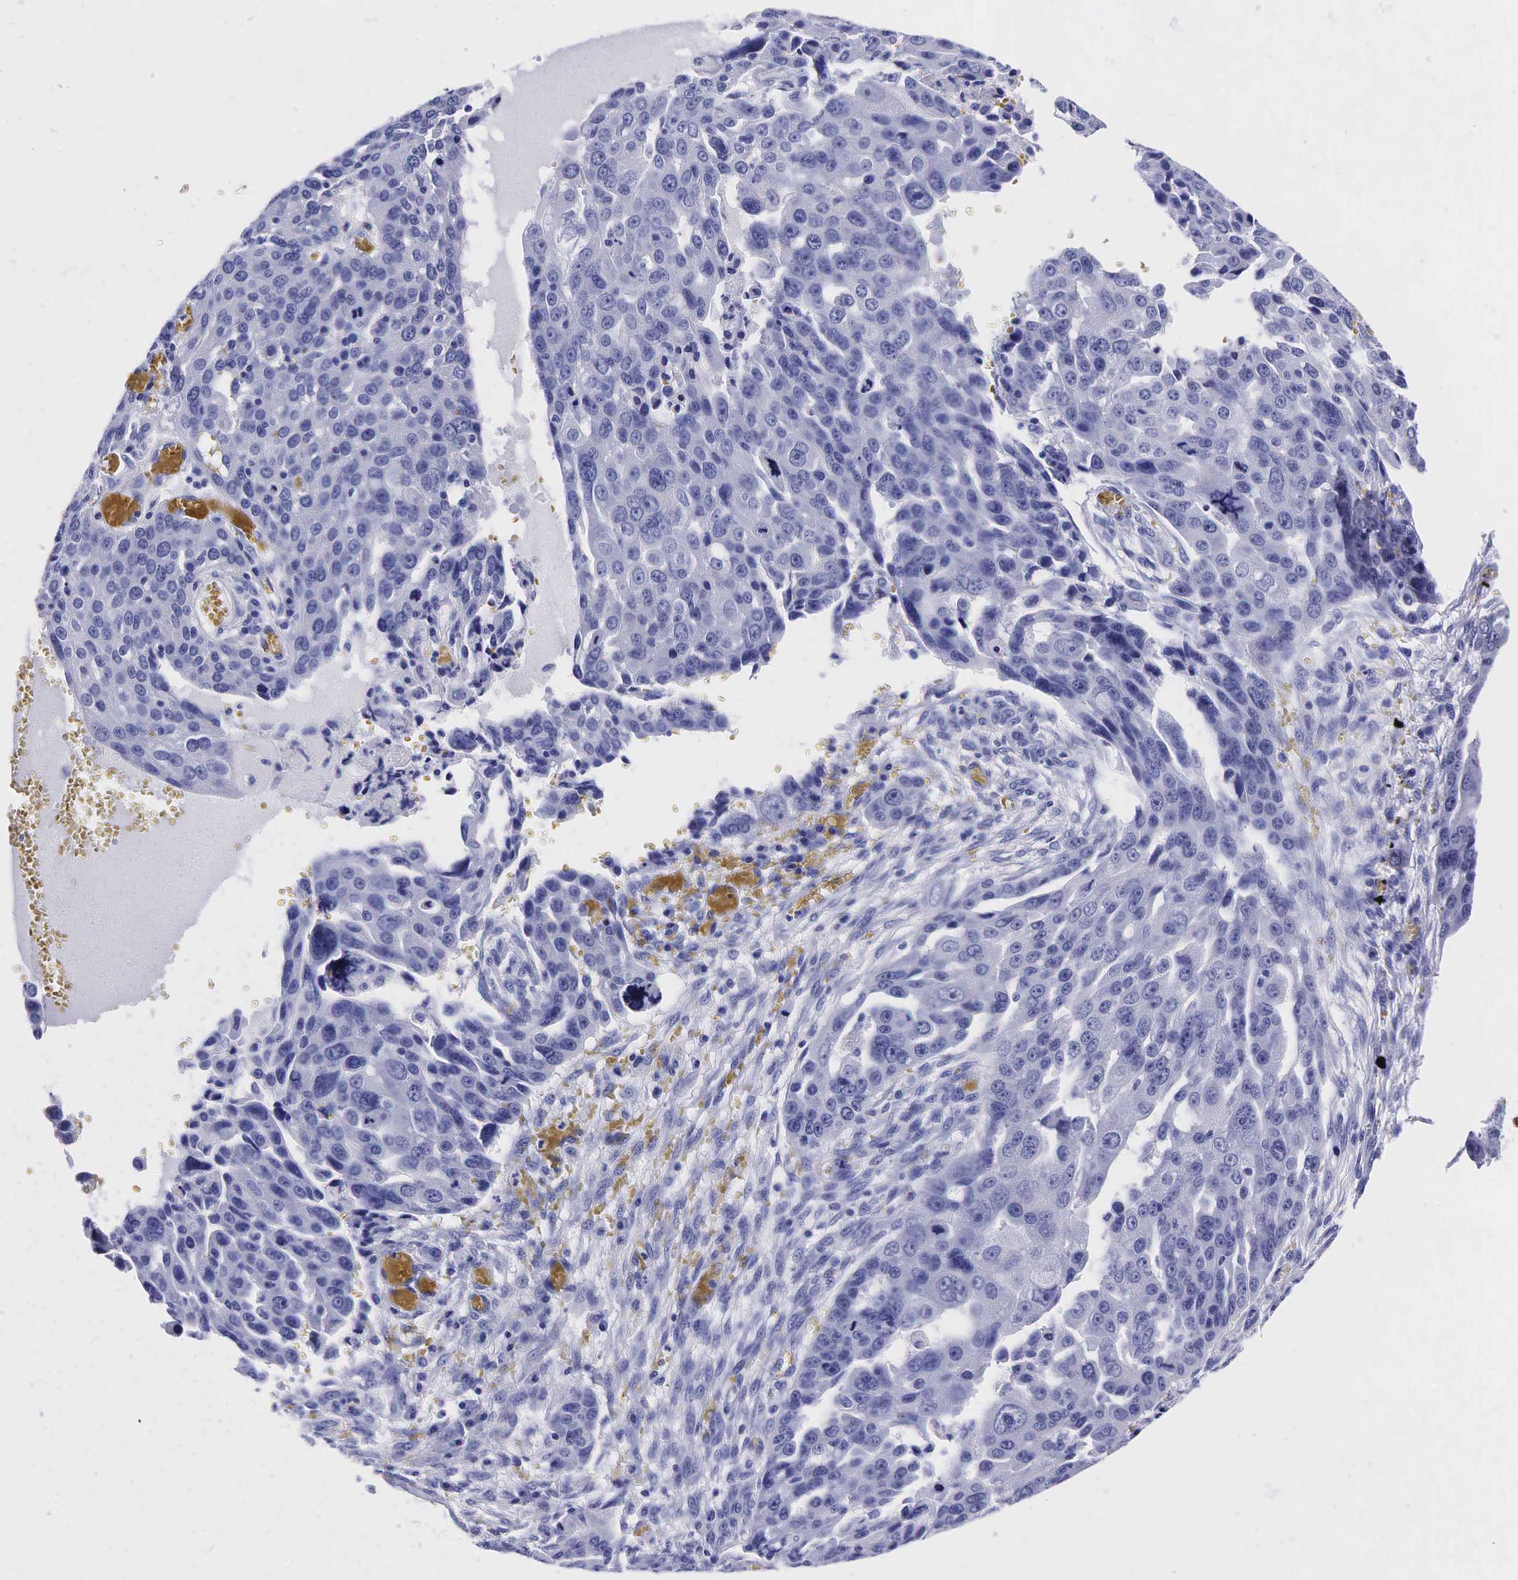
{"staining": {"intensity": "negative", "quantity": "none", "location": "none"}, "tissue": "ovarian cancer", "cell_type": "Tumor cells", "image_type": "cancer", "snomed": [{"axis": "morphology", "description": "Carcinoma, endometroid"}, {"axis": "topography", "description": "Ovary"}], "caption": "An image of human ovarian cancer is negative for staining in tumor cells.", "gene": "TG", "patient": {"sex": "female", "age": 75}}